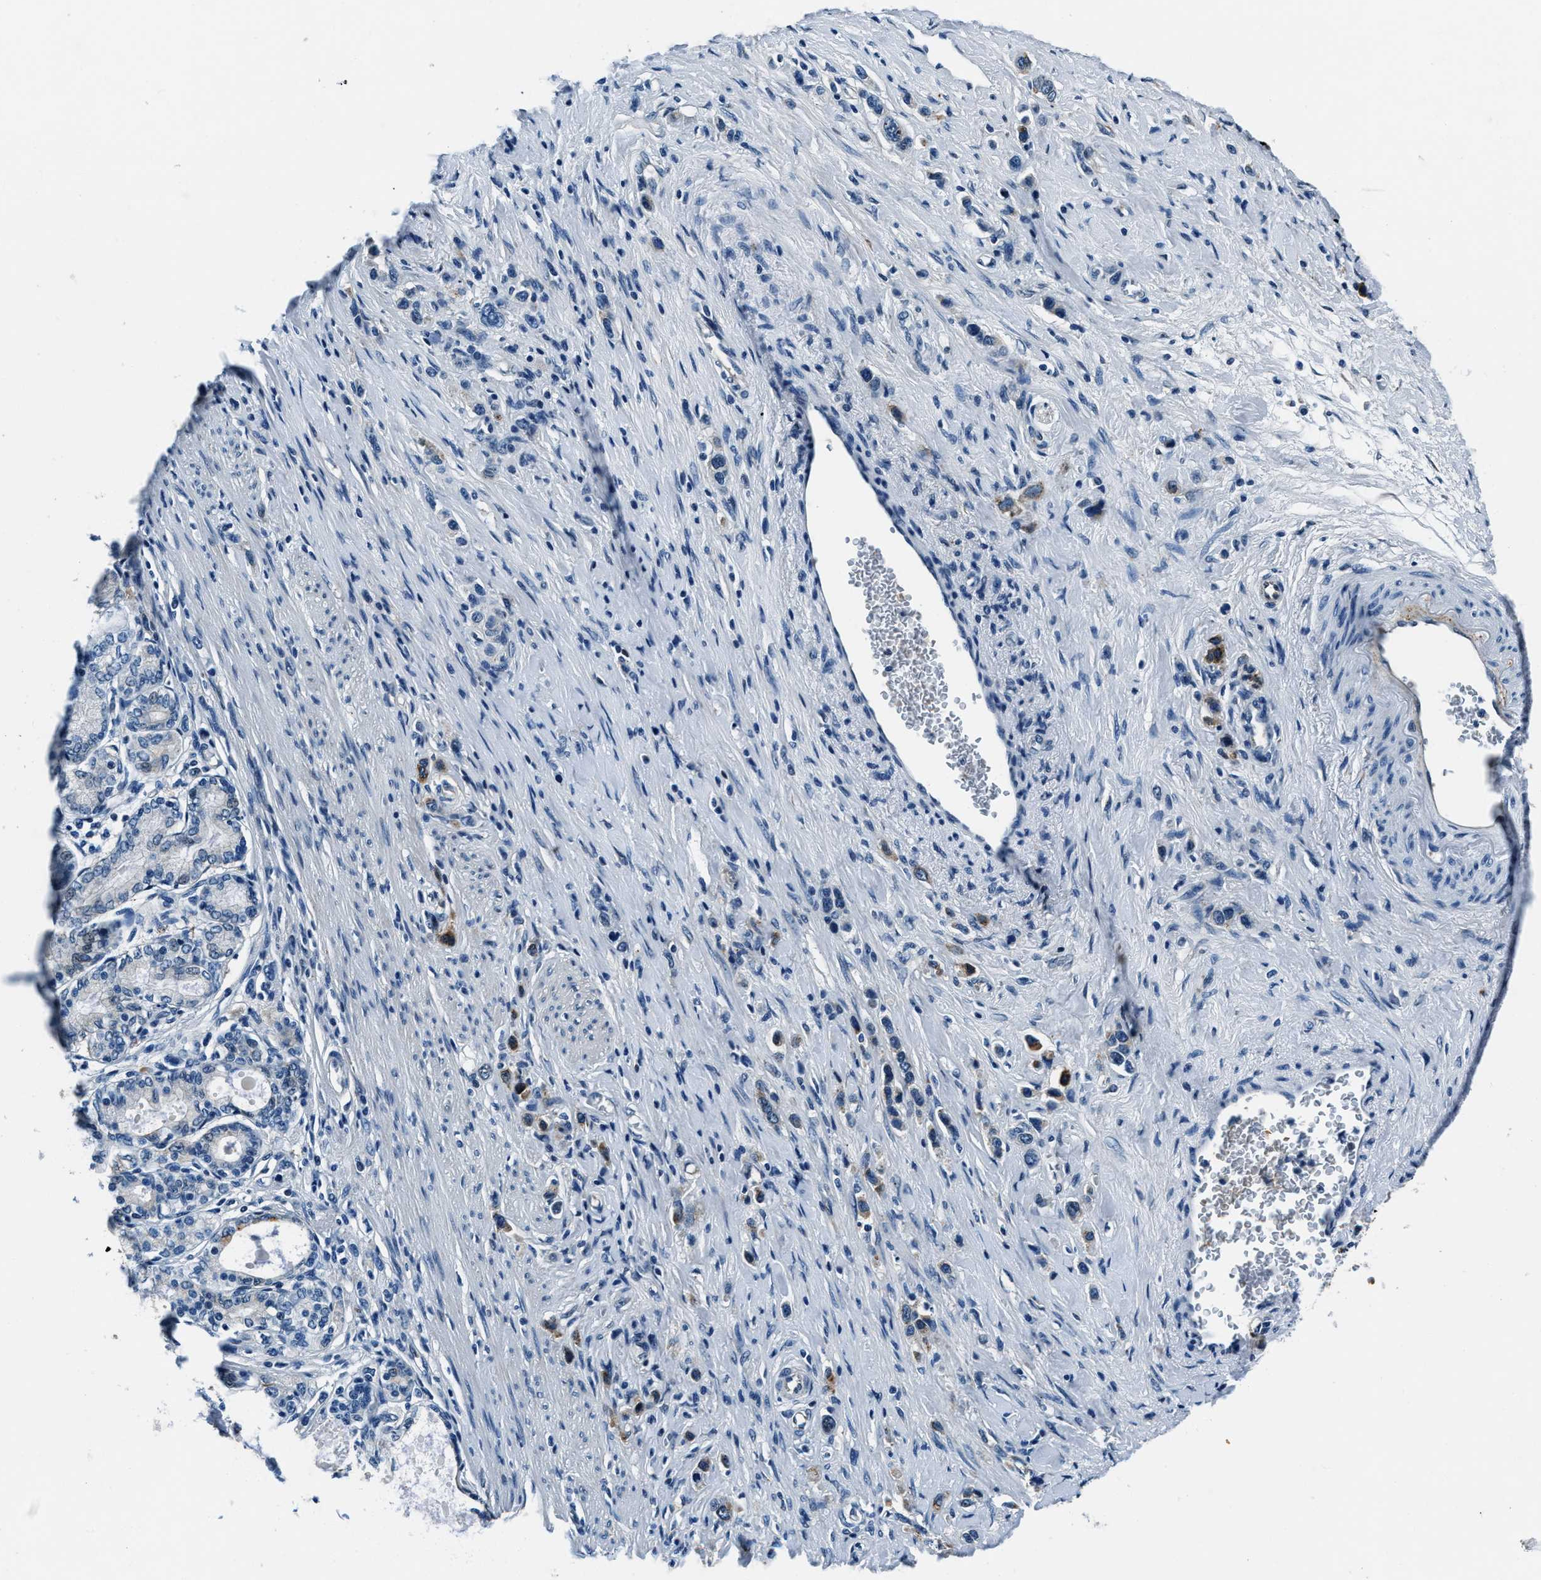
{"staining": {"intensity": "moderate", "quantity": "25%-75%", "location": "cytoplasmic/membranous"}, "tissue": "stomach cancer", "cell_type": "Tumor cells", "image_type": "cancer", "snomed": [{"axis": "morphology", "description": "Adenocarcinoma, NOS"}, {"axis": "topography", "description": "Stomach"}], "caption": "Approximately 25%-75% of tumor cells in stomach adenocarcinoma show moderate cytoplasmic/membranous protein expression as visualized by brown immunohistochemical staining.", "gene": "PTPDC1", "patient": {"sex": "female", "age": 65}}